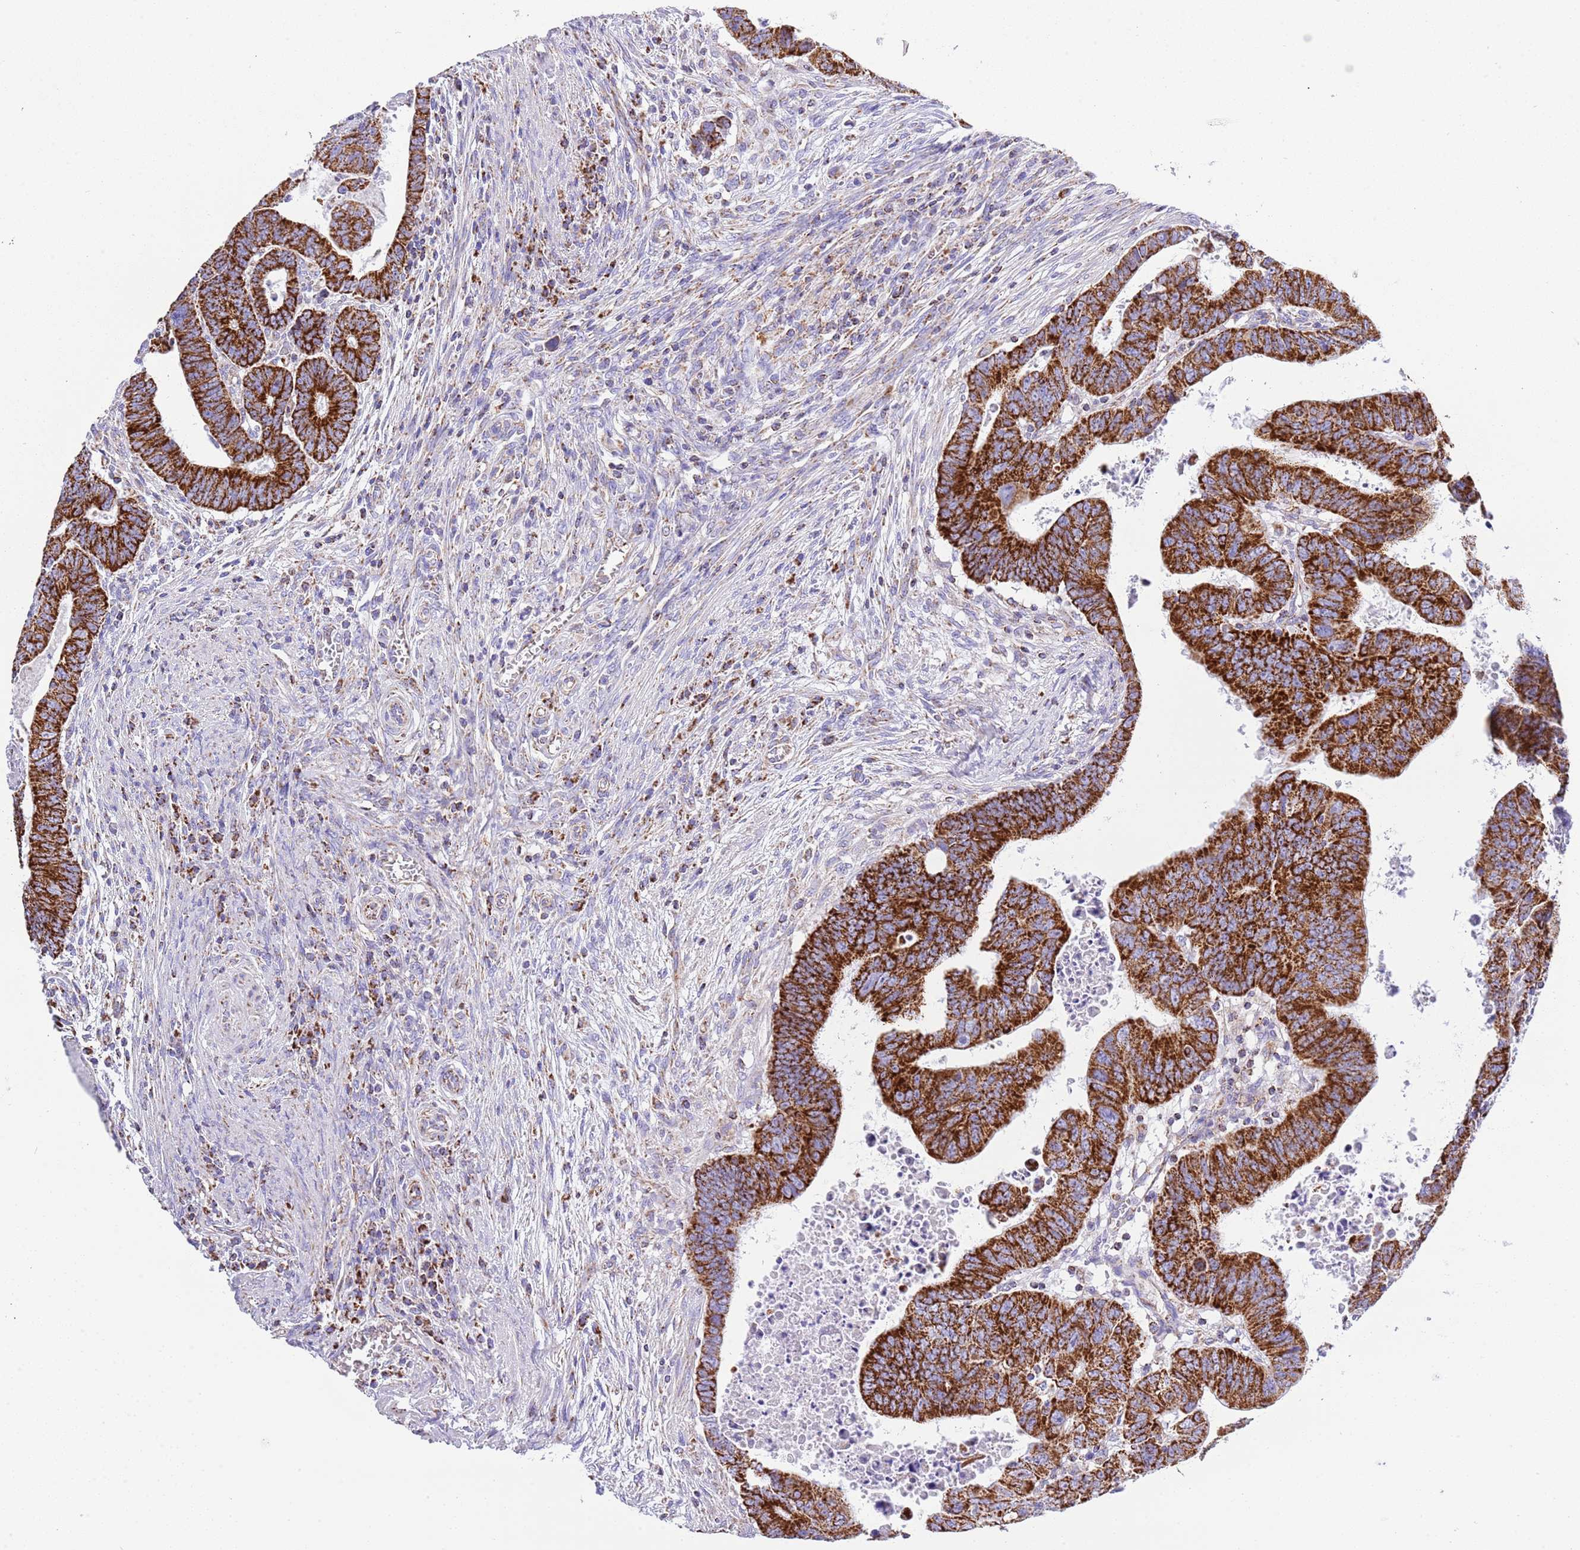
{"staining": {"intensity": "strong", "quantity": ">75%", "location": "cytoplasmic/membranous"}, "tissue": "colorectal cancer", "cell_type": "Tumor cells", "image_type": "cancer", "snomed": [{"axis": "morphology", "description": "Normal tissue, NOS"}, {"axis": "morphology", "description": "Adenocarcinoma, NOS"}, {"axis": "topography", "description": "Rectum"}], "caption": "Colorectal cancer (adenocarcinoma) stained with IHC reveals strong cytoplasmic/membranous expression in approximately >75% of tumor cells.", "gene": "SUCLG2", "patient": {"sex": "female", "age": 65}}